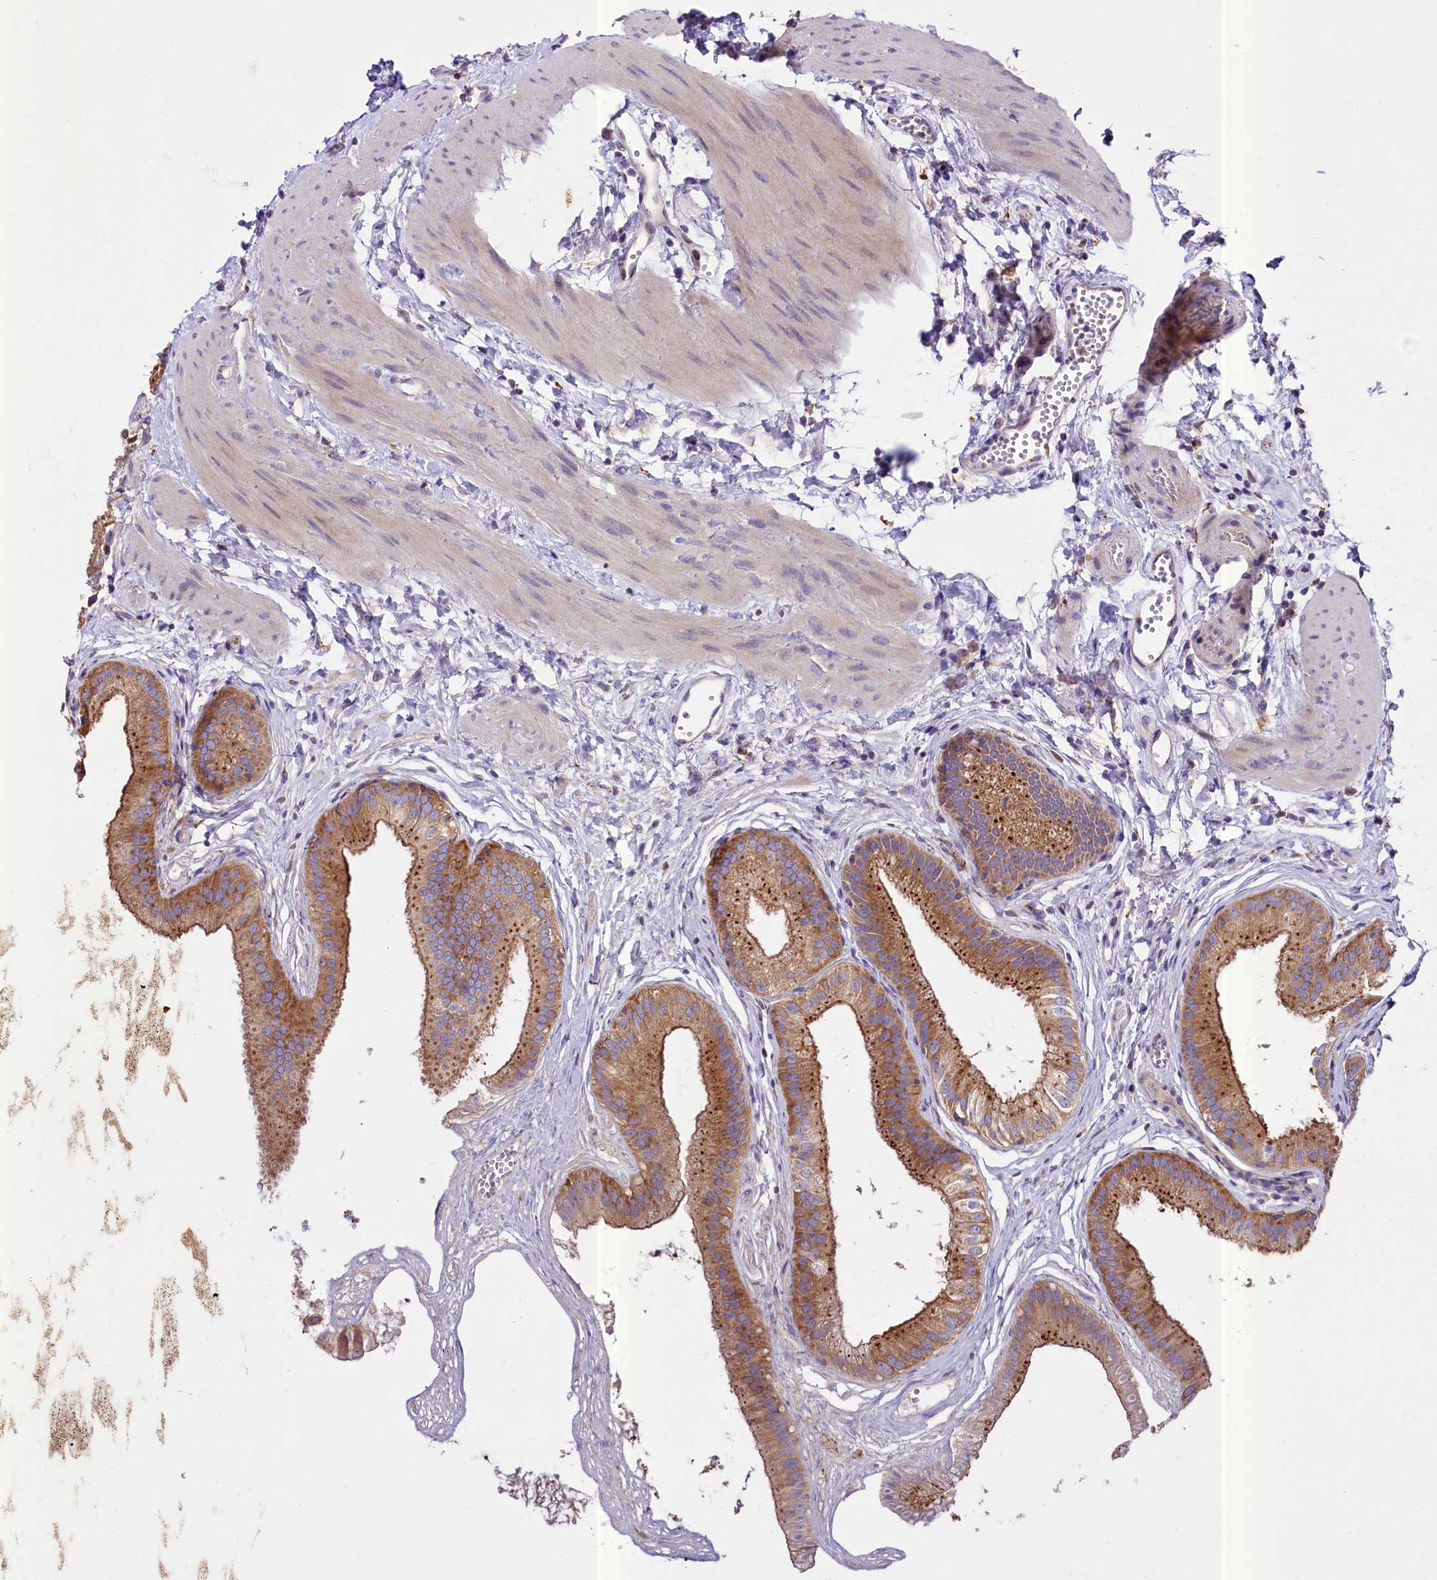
{"staining": {"intensity": "moderate", "quantity": ">75%", "location": "cytoplasmic/membranous"}, "tissue": "gallbladder", "cell_type": "Glandular cells", "image_type": "normal", "snomed": [{"axis": "morphology", "description": "Normal tissue, NOS"}, {"axis": "topography", "description": "Gallbladder"}], "caption": "IHC (DAB (3,3'-diaminobenzidine)) staining of unremarkable human gallbladder reveals moderate cytoplasmic/membranous protein expression in approximately >75% of glandular cells.", "gene": "PEMT", "patient": {"sex": "female", "age": 54}}